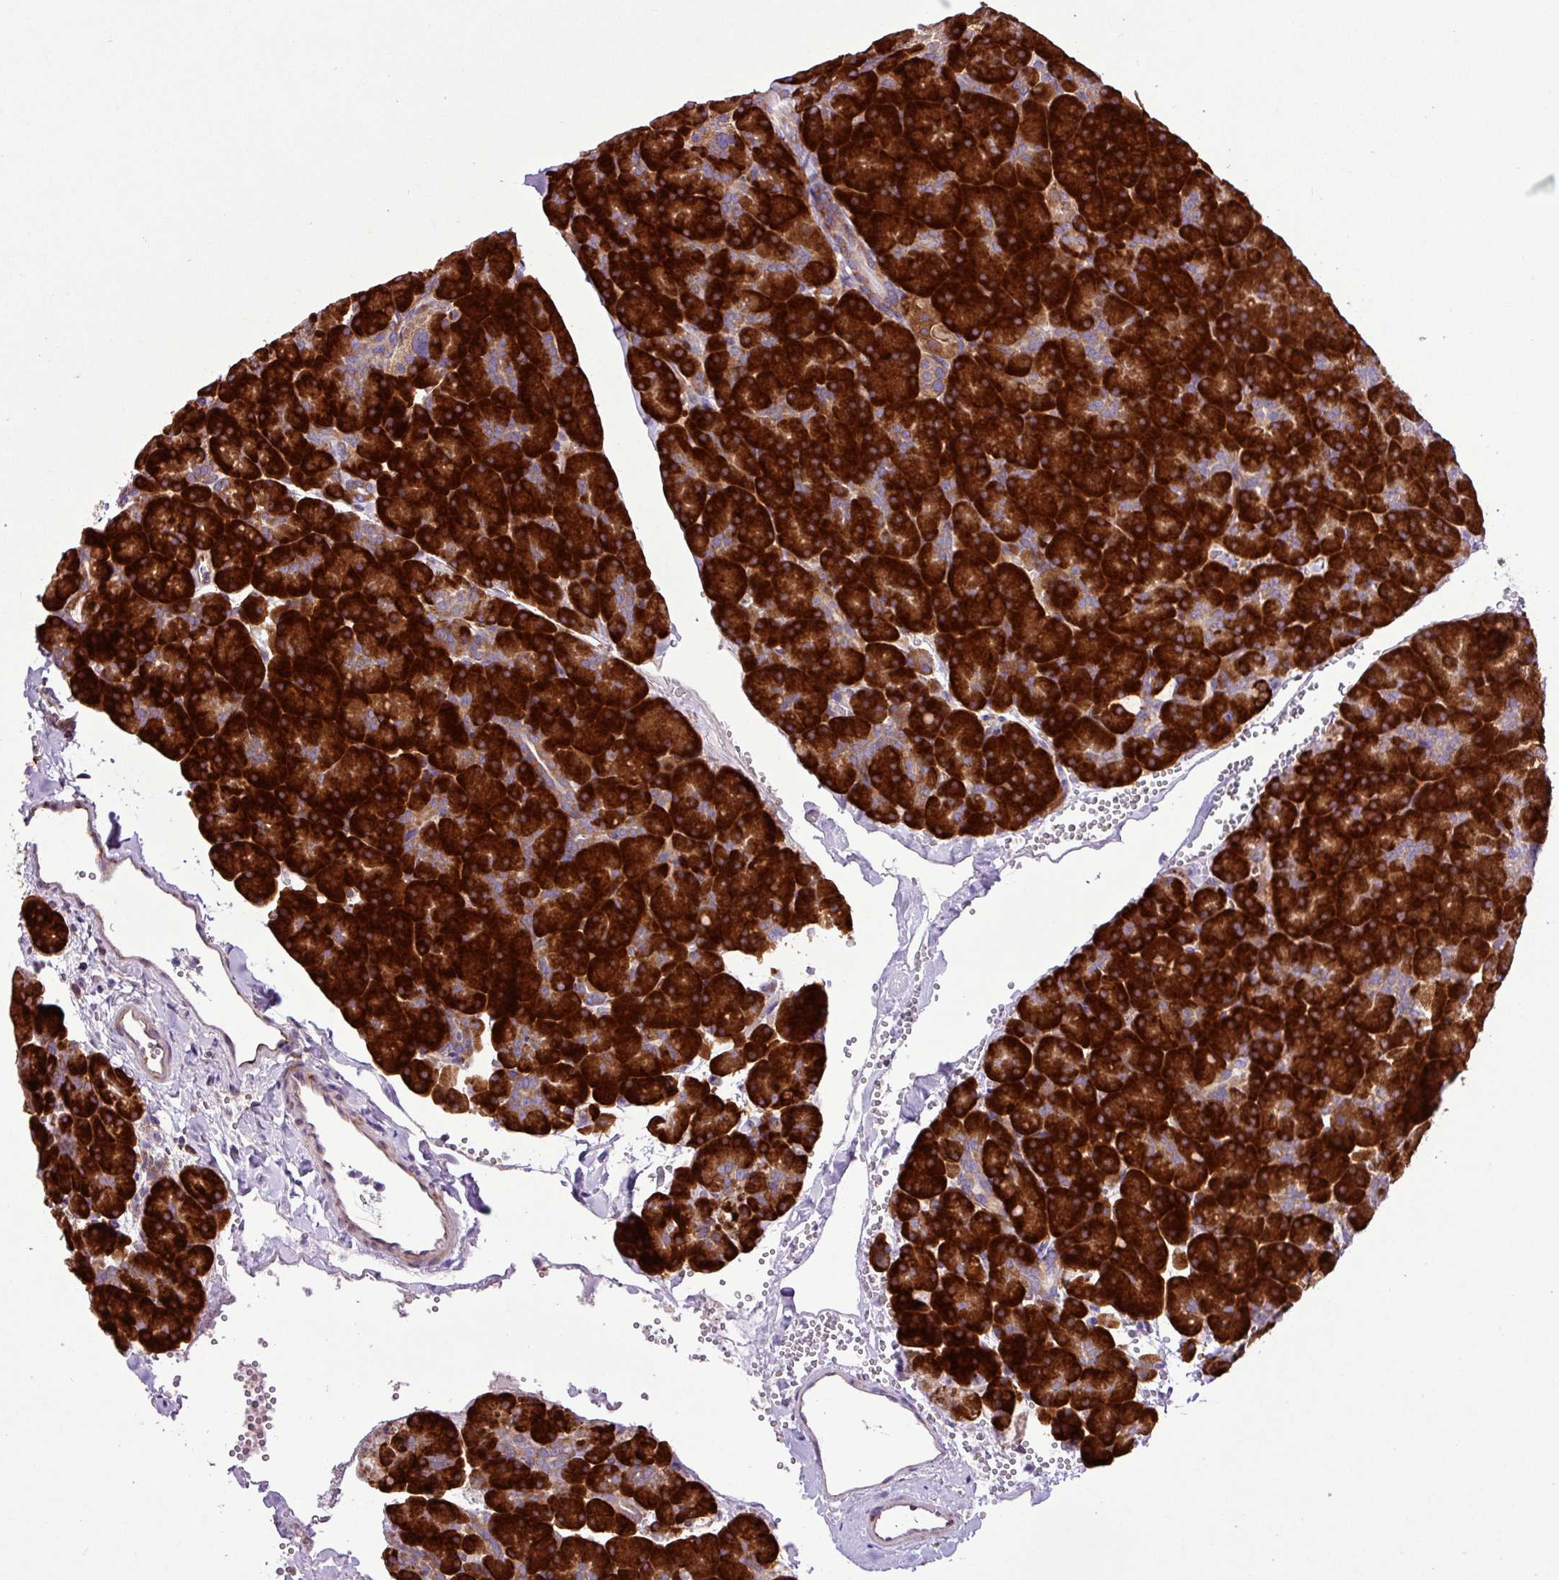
{"staining": {"intensity": "strong", "quantity": ">75%", "location": "cytoplasmic/membranous"}, "tissue": "pancreas", "cell_type": "Exocrine glandular cells", "image_type": "normal", "snomed": [{"axis": "morphology", "description": "Normal tissue, NOS"}, {"axis": "topography", "description": "Pancreas"}], "caption": "Strong cytoplasmic/membranous positivity for a protein is seen in approximately >75% of exocrine glandular cells of unremarkable pancreas using immunohistochemistry.", "gene": "RPL13", "patient": {"sex": "male", "age": 36}}